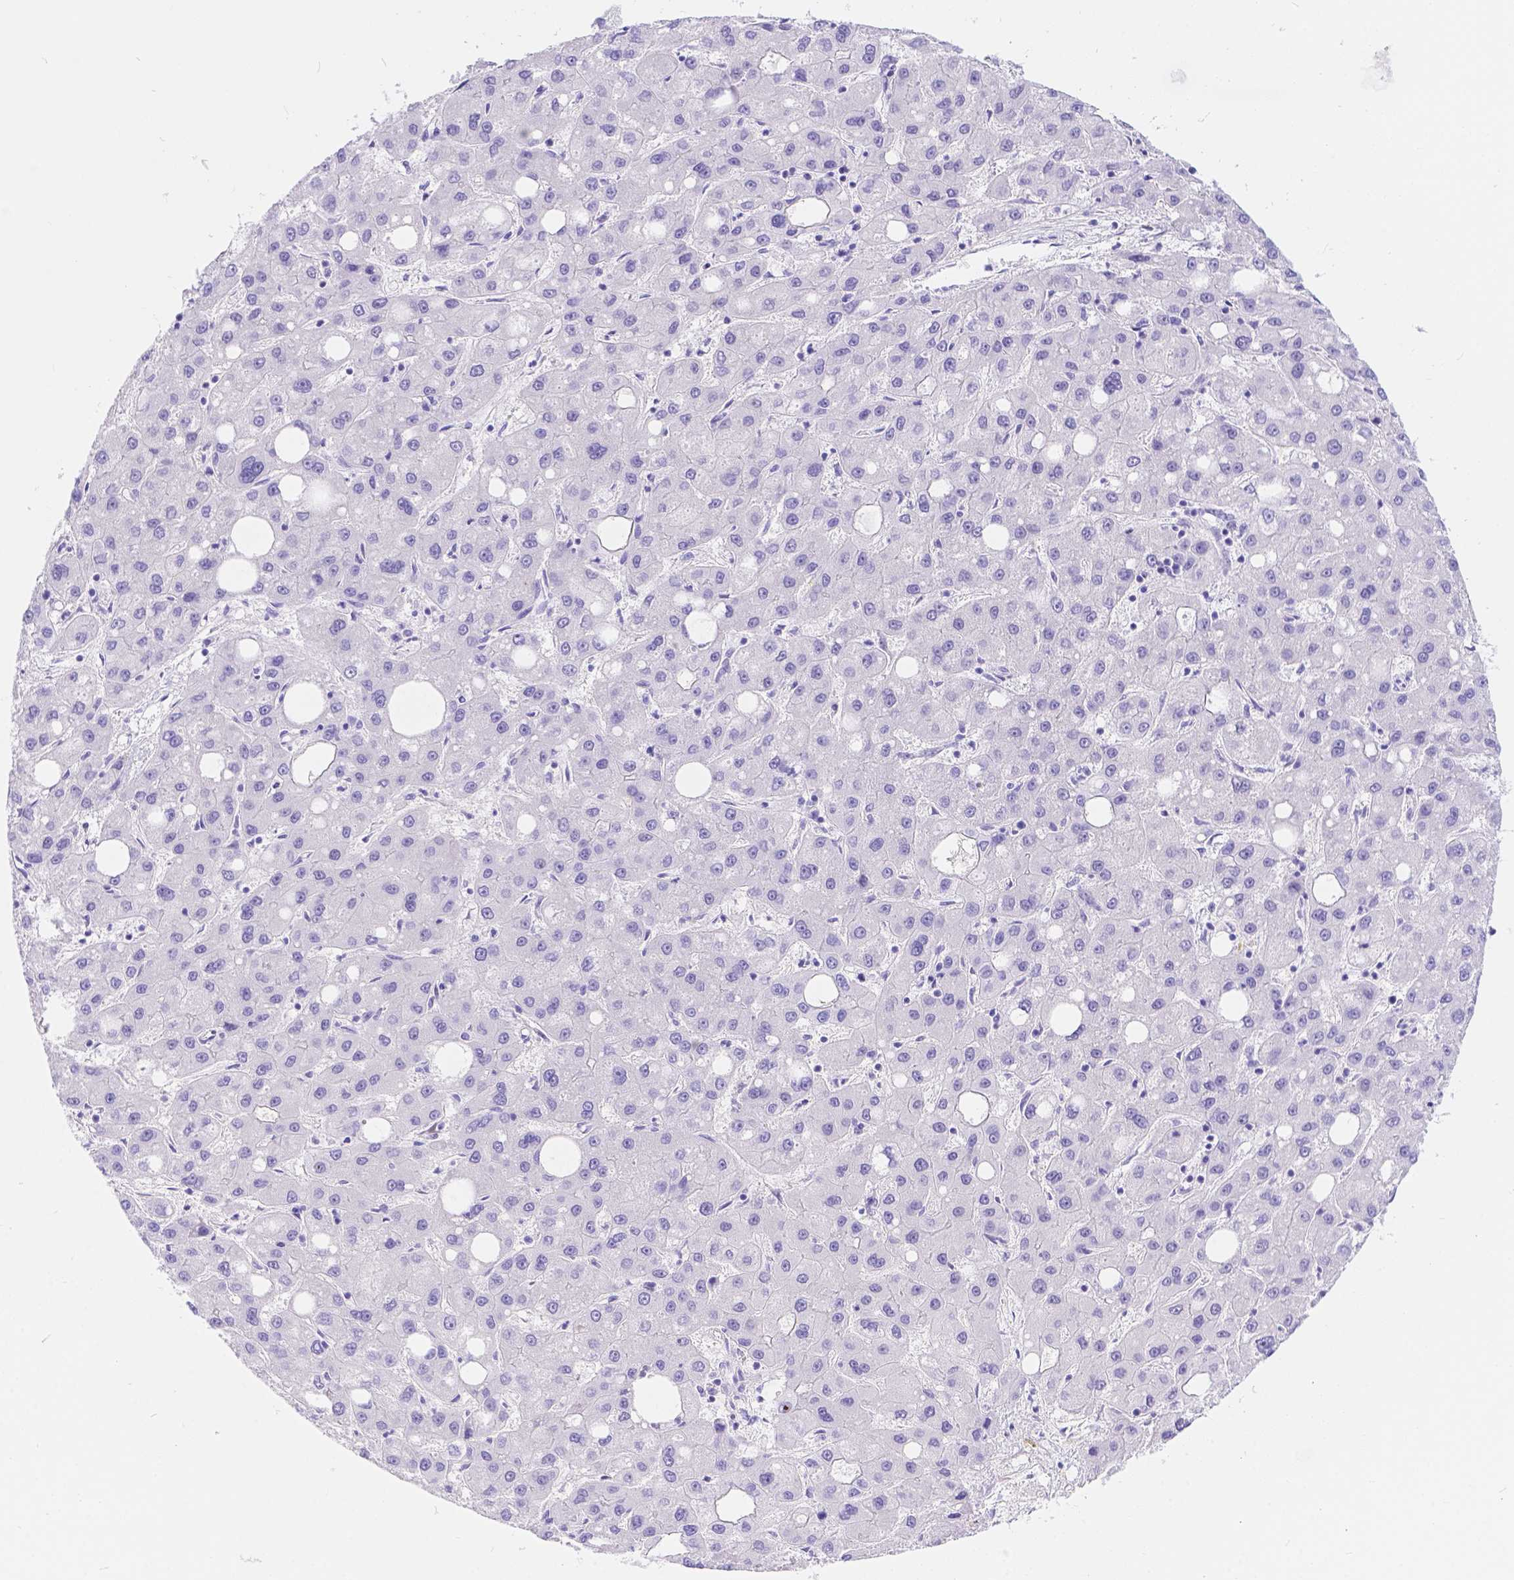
{"staining": {"intensity": "negative", "quantity": "none", "location": "none"}, "tissue": "liver cancer", "cell_type": "Tumor cells", "image_type": "cancer", "snomed": [{"axis": "morphology", "description": "Carcinoma, Hepatocellular, NOS"}, {"axis": "topography", "description": "Liver"}], "caption": "Immunohistochemistry (IHC) histopathology image of neoplastic tissue: liver cancer stained with DAB shows no significant protein staining in tumor cells. (Brightfield microscopy of DAB (3,3'-diaminobenzidine) IHC at high magnification).", "gene": "KLHL10", "patient": {"sex": "male", "age": 73}}